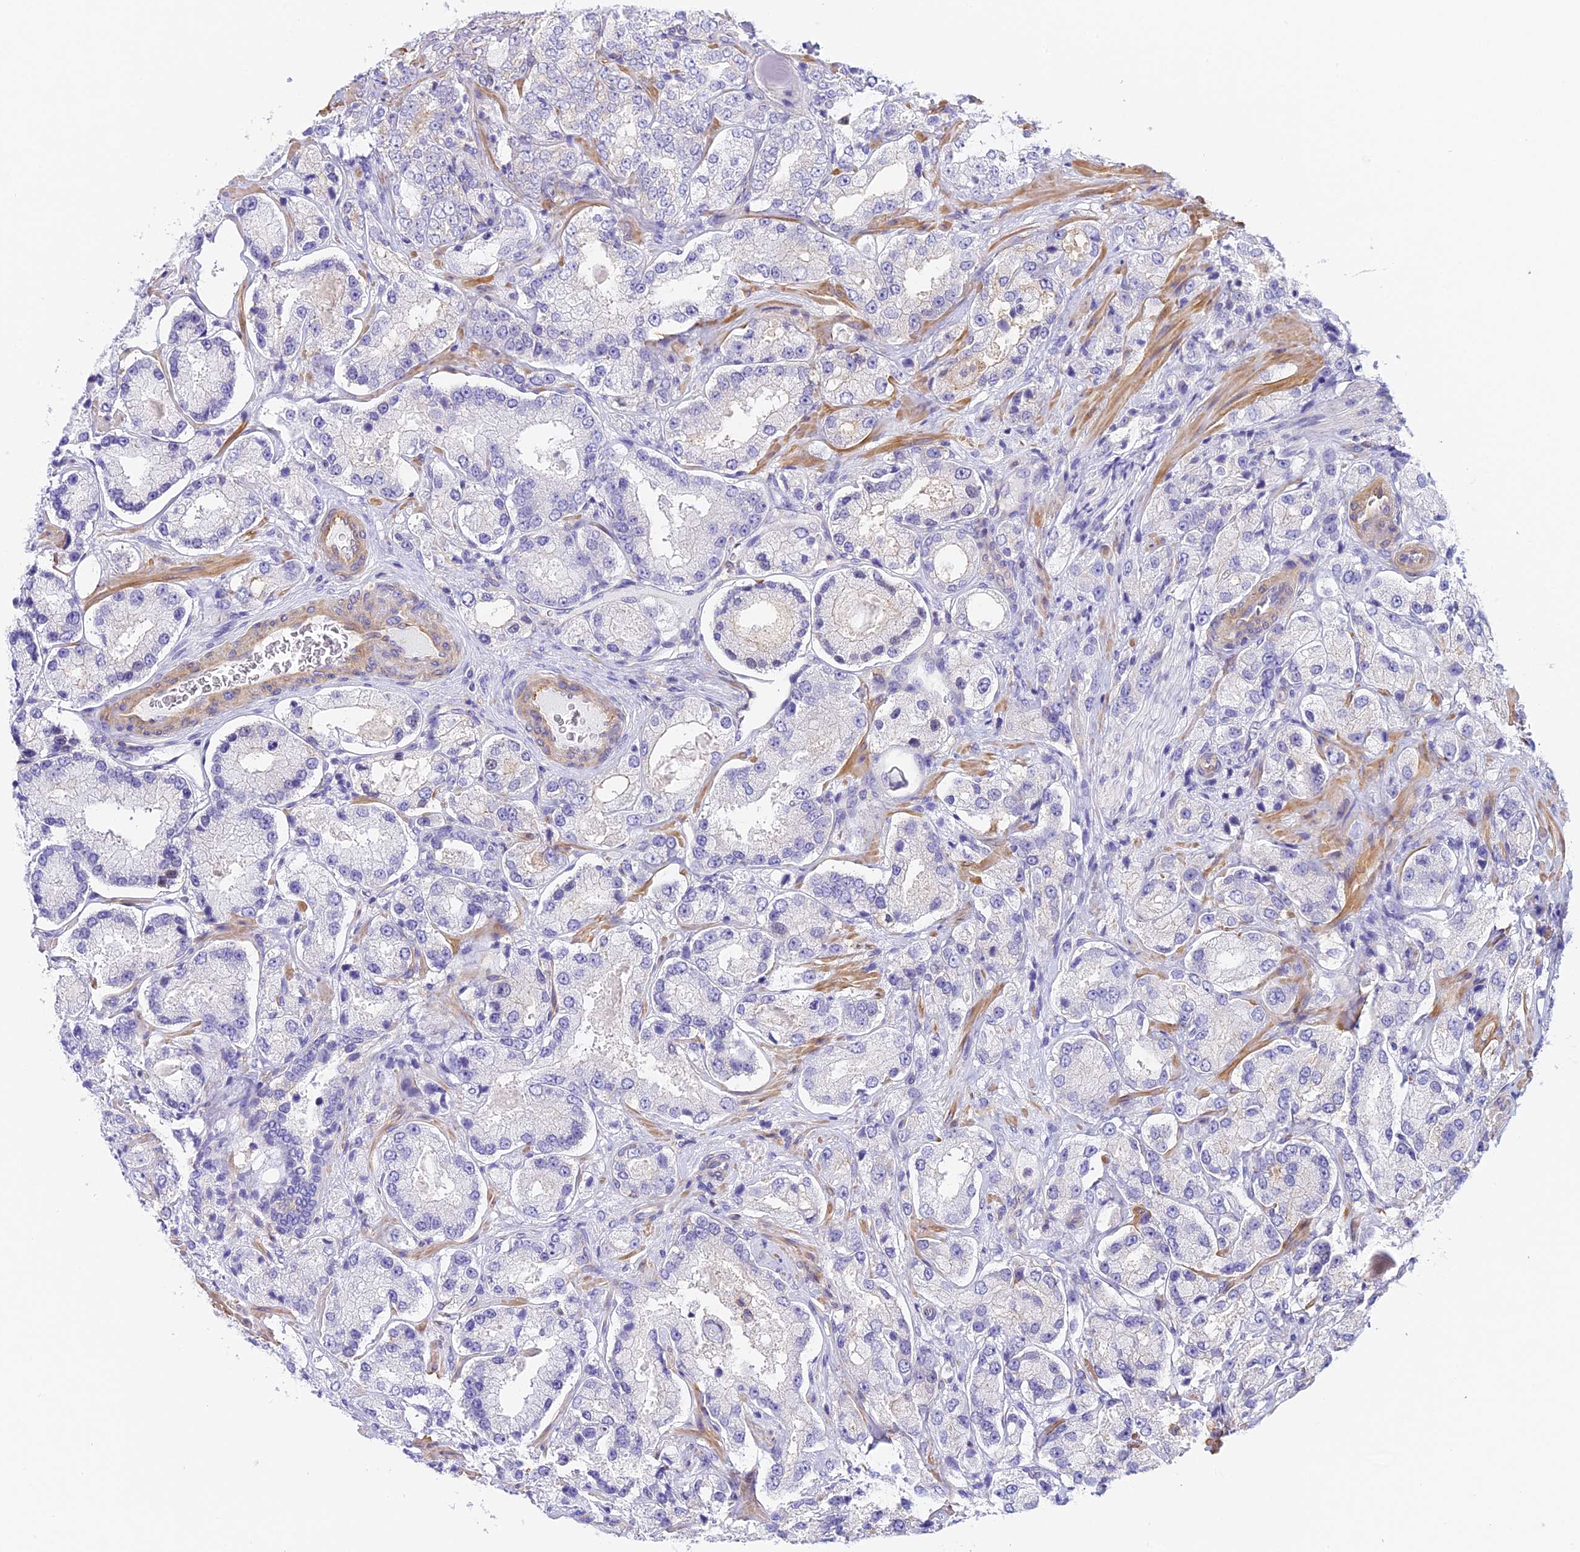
{"staining": {"intensity": "negative", "quantity": "none", "location": "none"}, "tissue": "prostate cancer", "cell_type": "Tumor cells", "image_type": "cancer", "snomed": [{"axis": "morphology", "description": "Adenocarcinoma, High grade"}, {"axis": "topography", "description": "Prostate"}], "caption": "Adenocarcinoma (high-grade) (prostate) stained for a protein using immunohistochemistry reveals no expression tumor cells.", "gene": "HOMER3", "patient": {"sex": "male", "age": 64}}